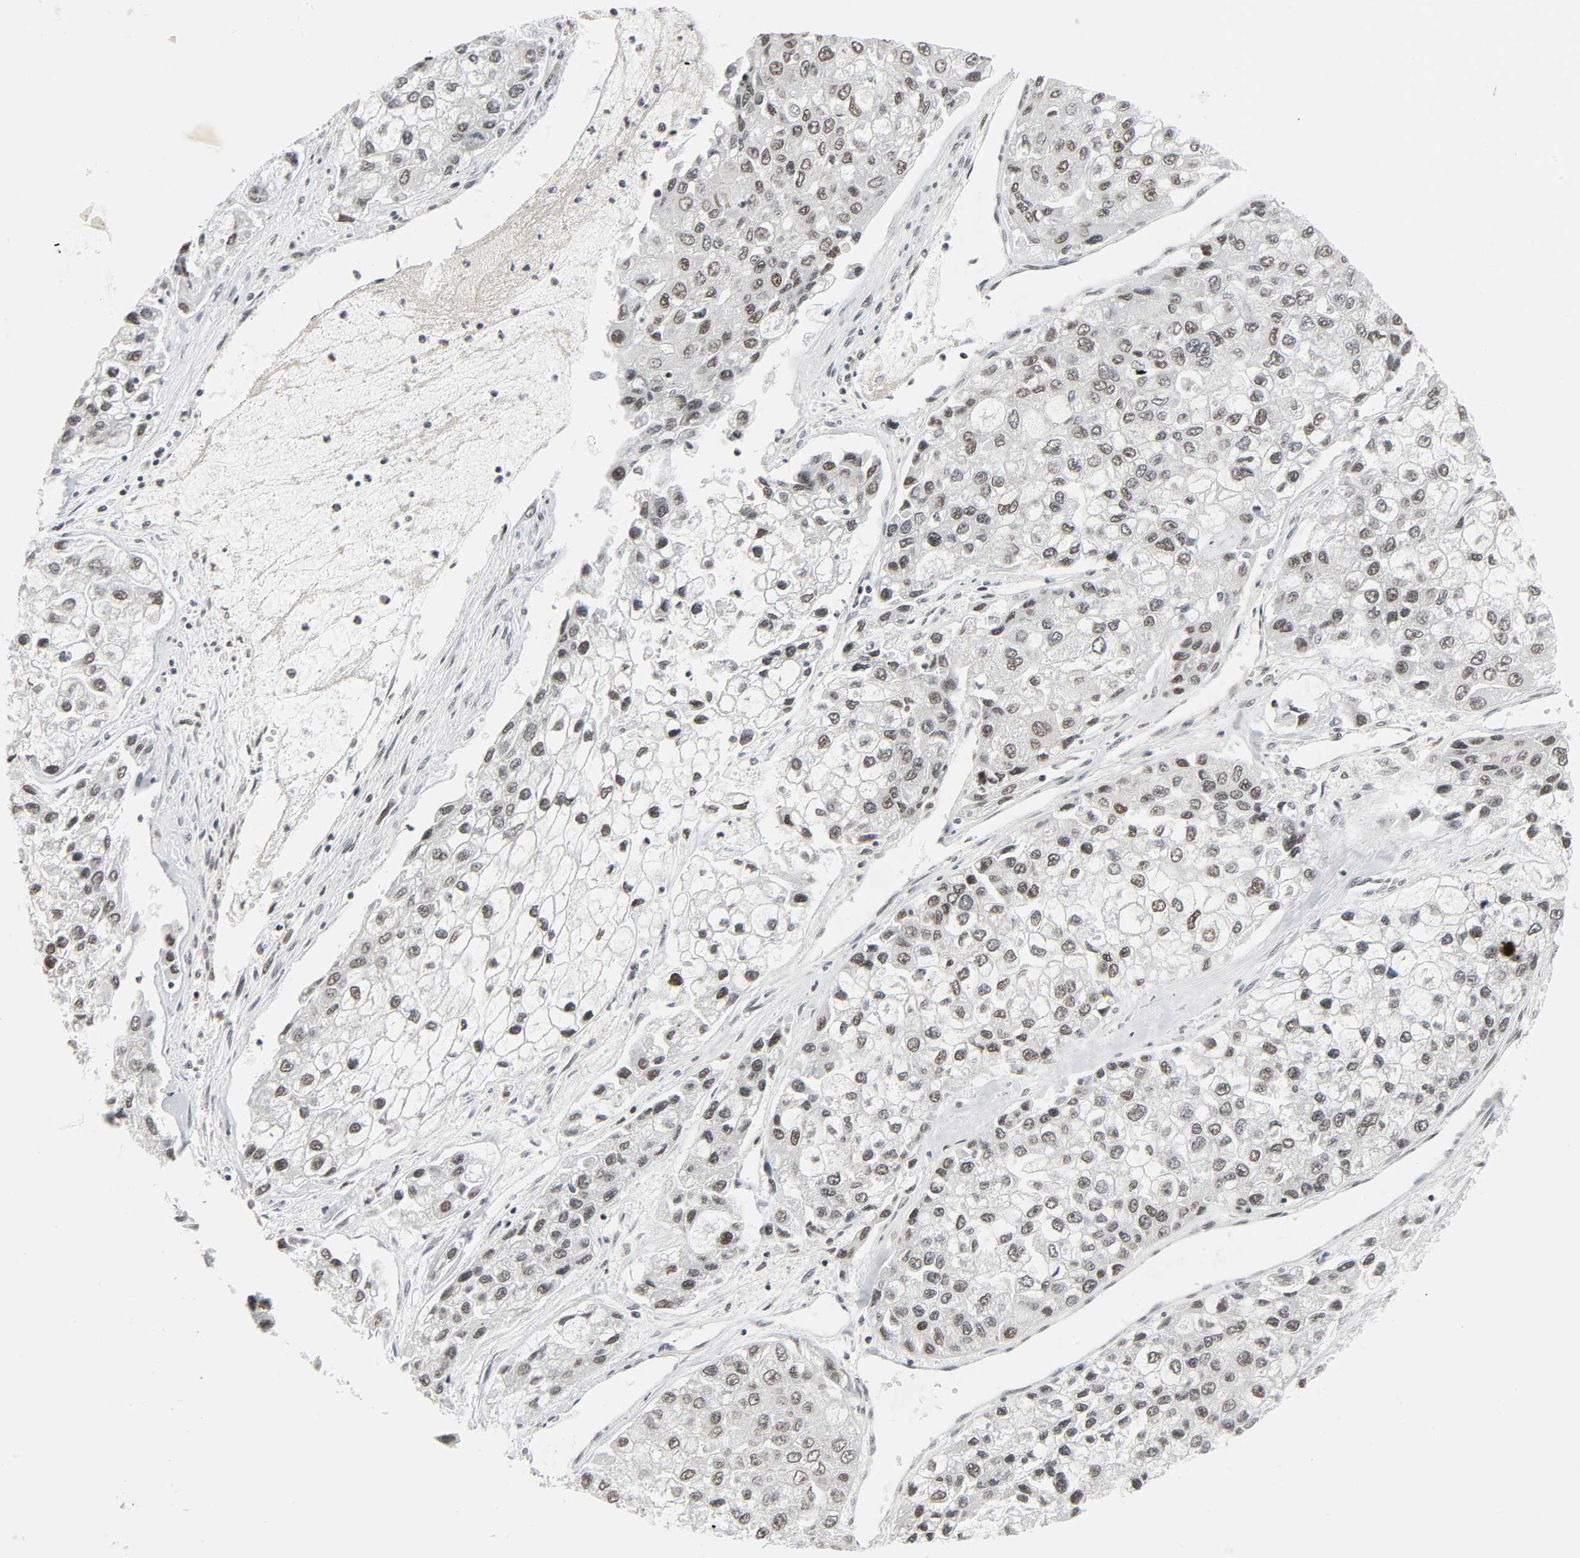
{"staining": {"intensity": "weak", "quantity": ">75%", "location": "nuclear"}, "tissue": "liver cancer", "cell_type": "Tumor cells", "image_type": "cancer", "snomed": [{"axis": "morphology", "description": "Carcinoma, Hepatocellular, NOS"}, {"axis": "topography", "description": "Liver"}], "caption": "This is an image of immunohistochemistry staining of liver cancer (hepatocellular carcinoma), which shows weak positivity in the nuclear of tumor cells.", "gene": "CDK7", "patient": {"sex": "female", "age": 66}}